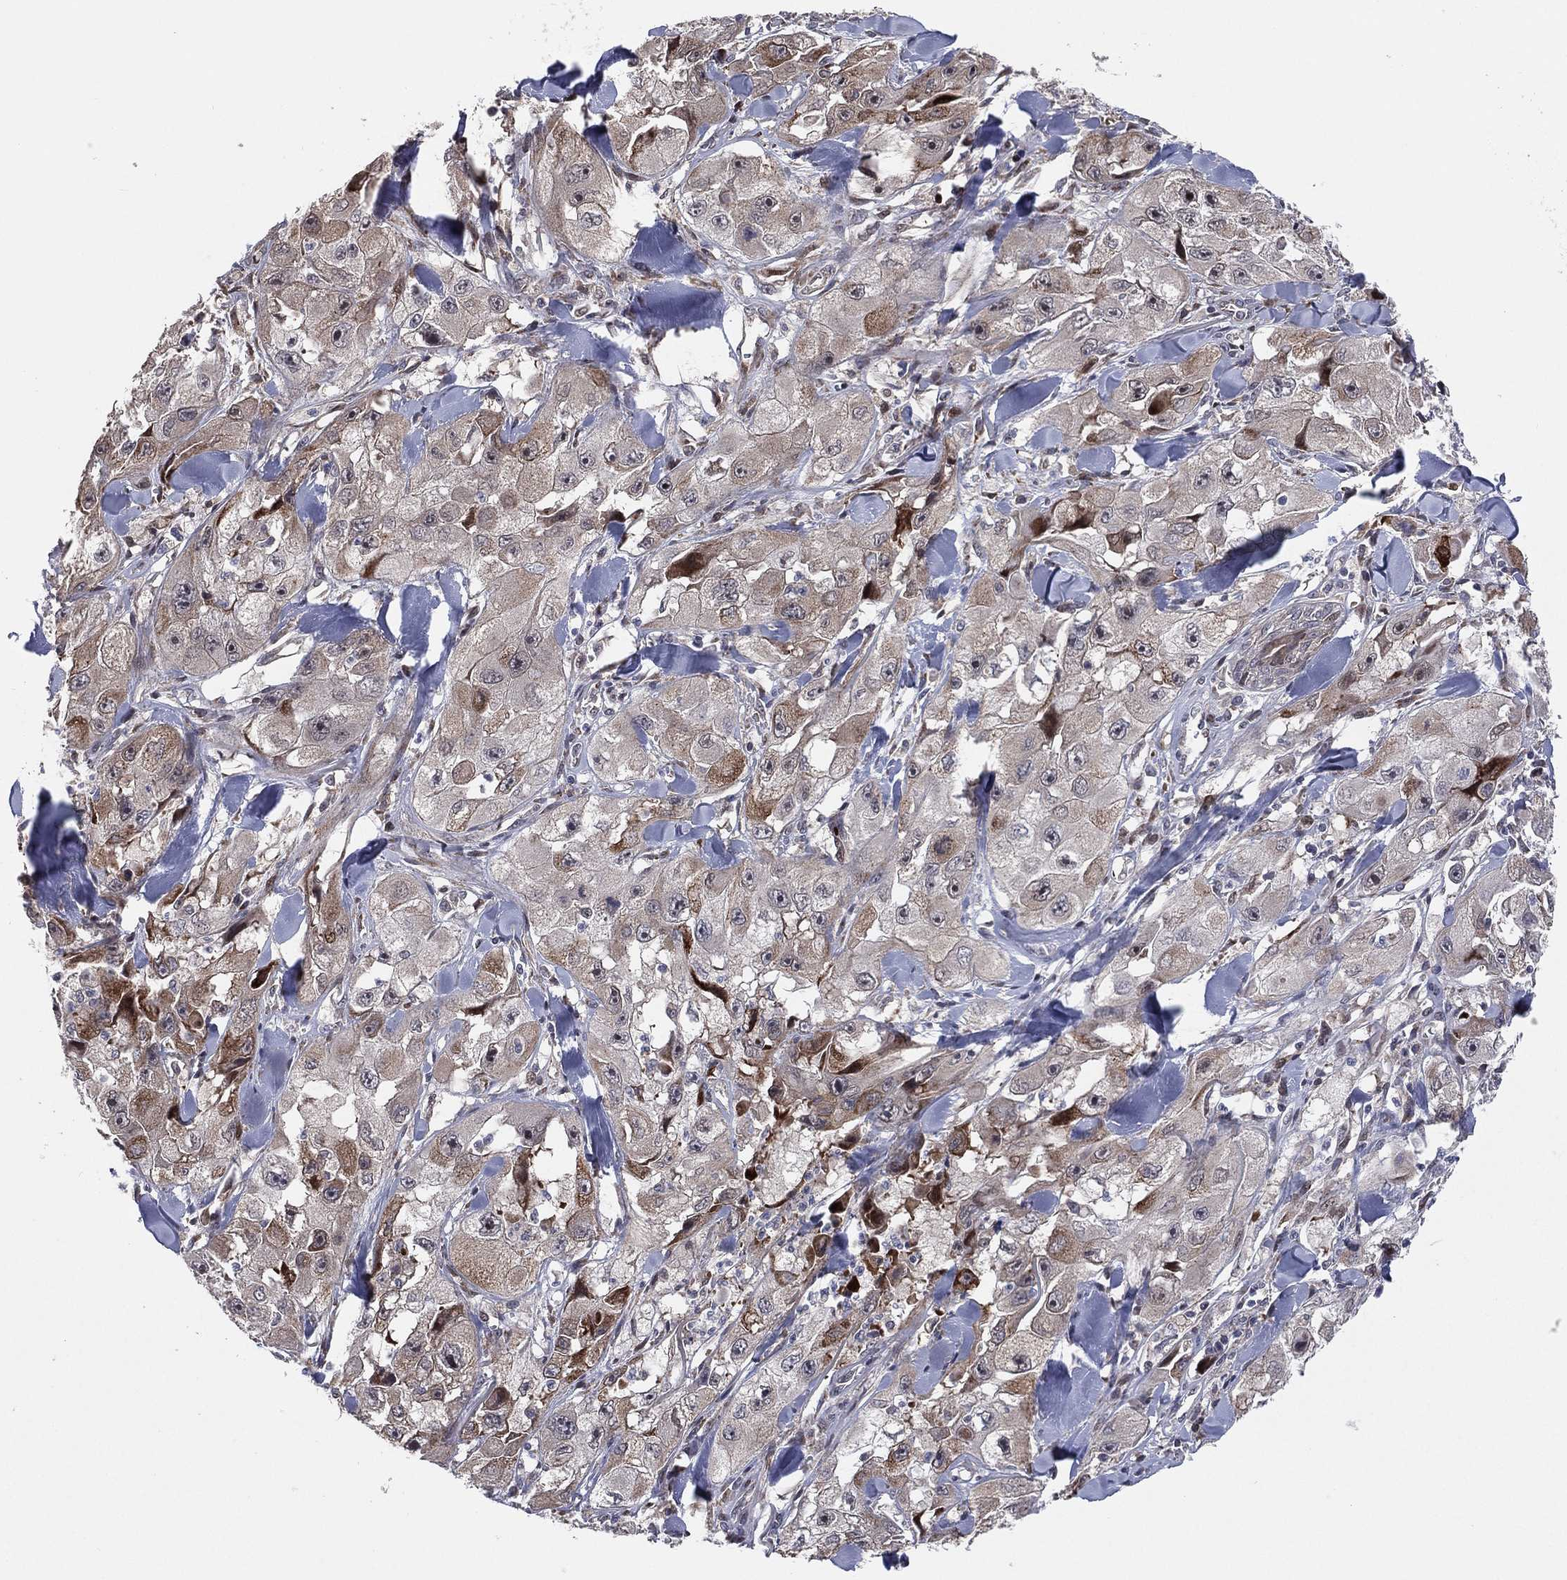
{"staining": {"intensity": "moderate", "quantity": "<25%", "location": "cytoplasmic/membranous"}, "tissue": "skin cancer", "cell_type": "Tumor cells", "image_type": "cancer", "snomed": [{"axis": "morphology", "description": "Squamous cell carcinoma, NOS"}, {"axis": "topography", "description": "Skin"}, {"axis": "topography", "description": "Subcutis"}], "caption": "Tumor cells reveal moderate cytoplasmic/membranous expression in approximately <25% of cells in squamous cell carcinoma (skin).", "gene": "UTP14A", "patient": {"sex": "male", "age": 73}}